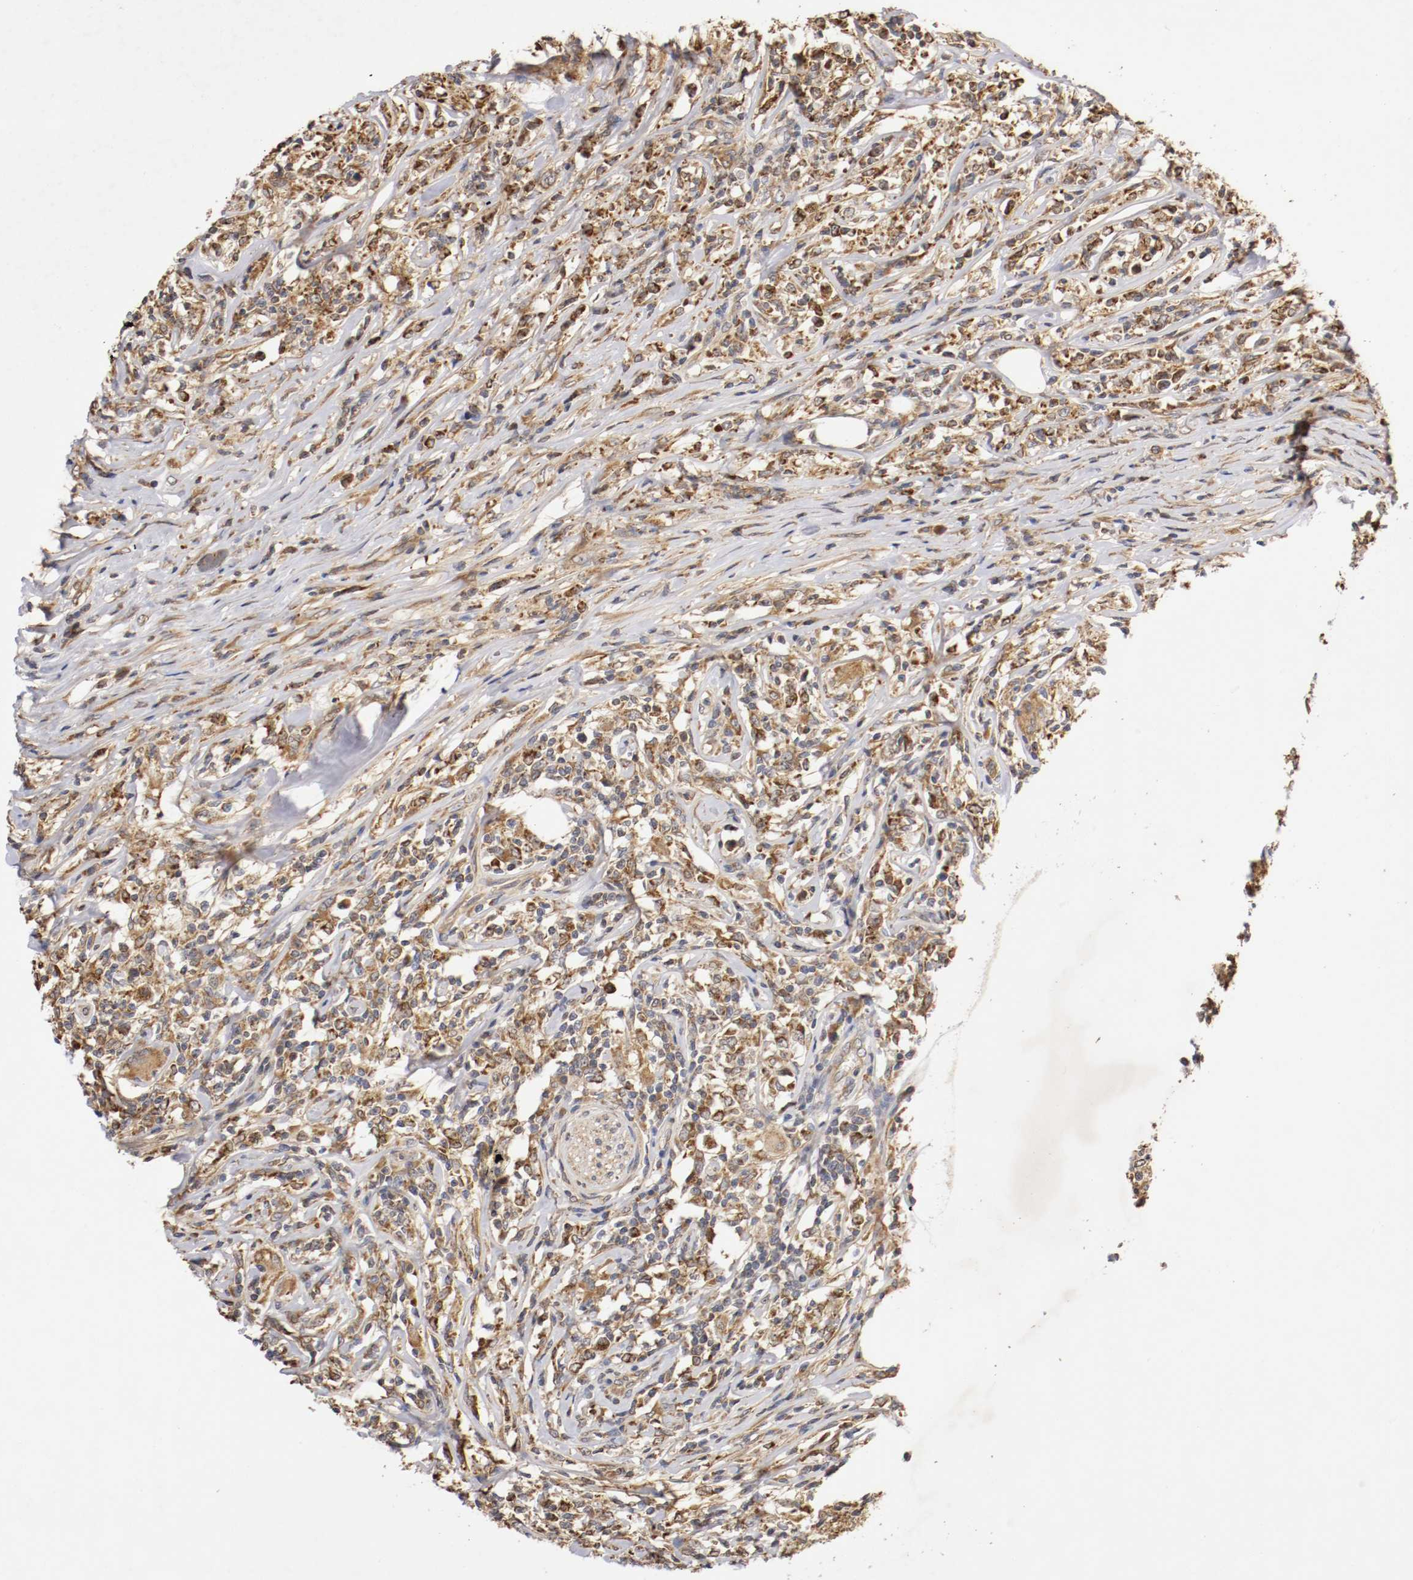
{"staining": {"intensity": "strong", "quantity": ">75%", "location": "cytoplasmic/membranous"}, "tissue": "lymphoma", "cell_type": "Tumor cells", "image_type": "cancer", "snomed": [{"axis": "morphology", "description": "Malignant lymphoma, non-Hodgkin's type, High grade"}, {"axis": "topography", "description": "Lymph node"}], "caption": "Strong cytoplasmic/membranous protein staining is present in approximately >75% of tumor cells in malignant lymphoma, non-Hodgkin's type (high-grade). (IHC, brightfield microscopy, high magnification).", "gene": "VEZT", "patient": {"sex": "female", "age": 84}}